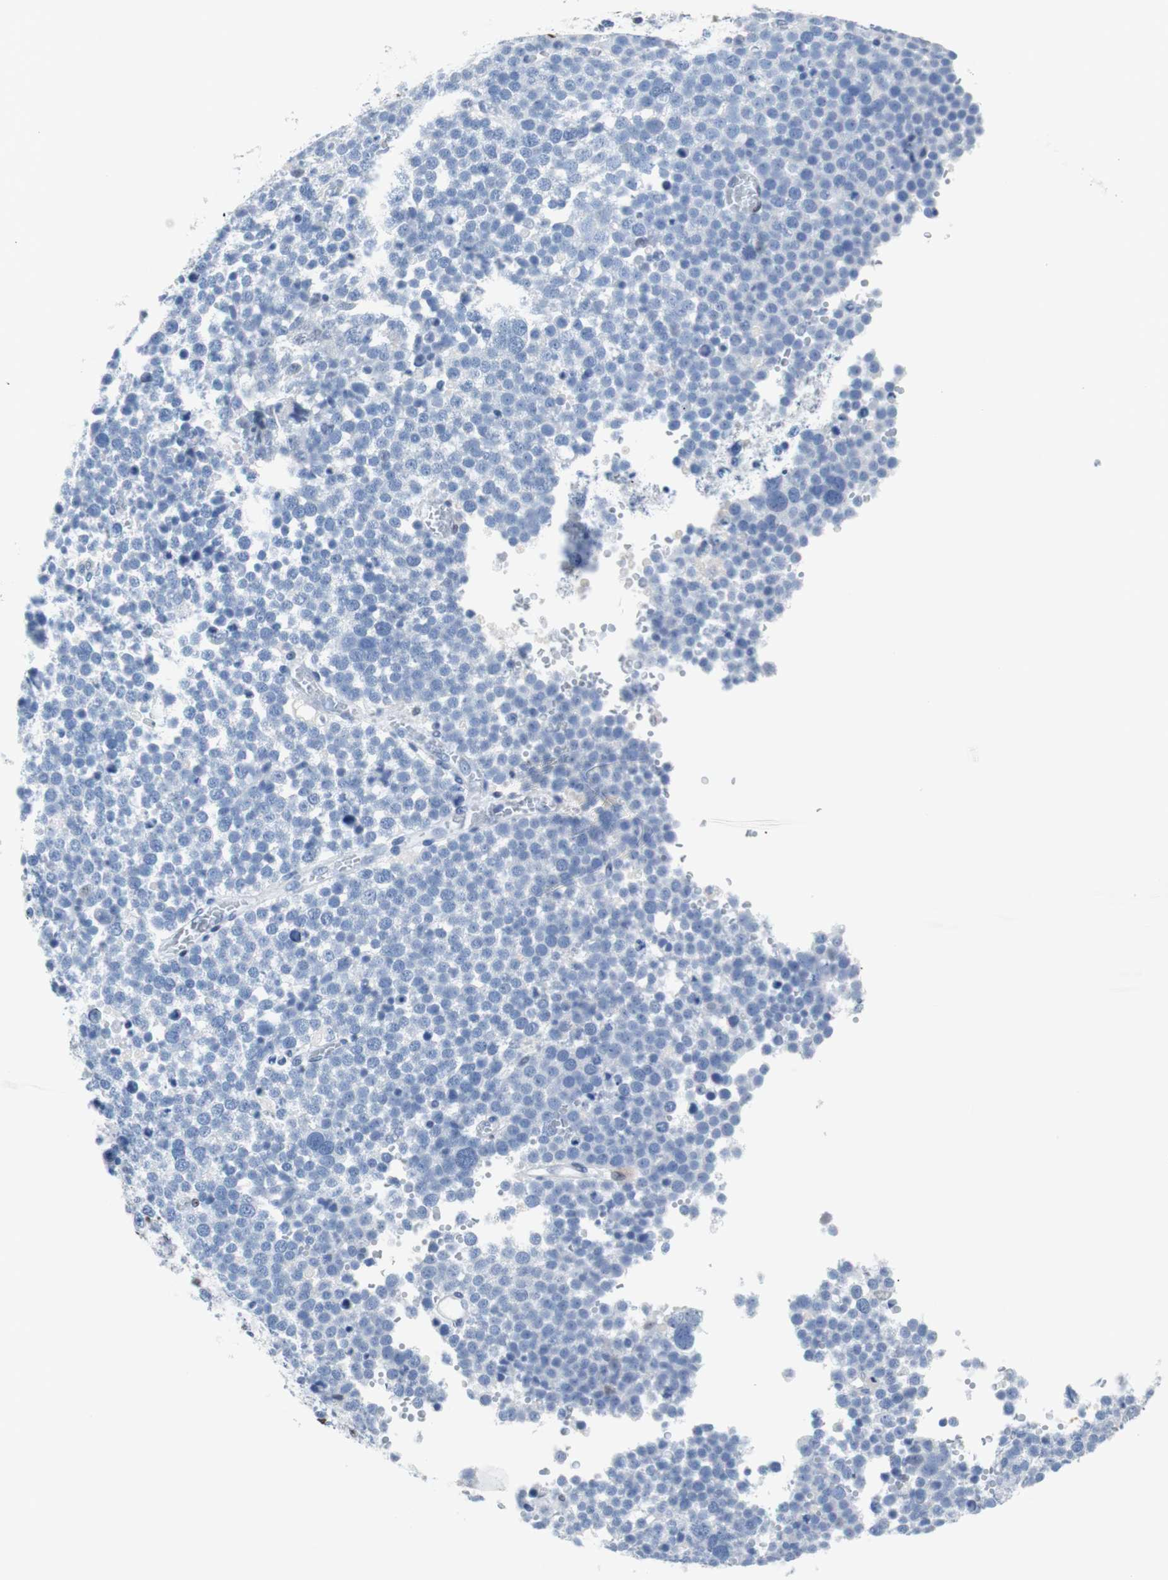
{"staining": {"intensity": "negative", "quantity": "none", "location": "none"}, "tissue": "testis cancer", "cell_type": "Tumor cells", "image_type": "cancer", "snomed": [{"axis": "morphology", "description": "Seminoma, NOS"}, {"axis": "topography", "description": "Testis"}], "caption": "Human seminoma (testis) stained for a protein using IHC shows no staining in tumor cells.", "gene": "JUN", "patient": {"sex": "male", "age": 71}}